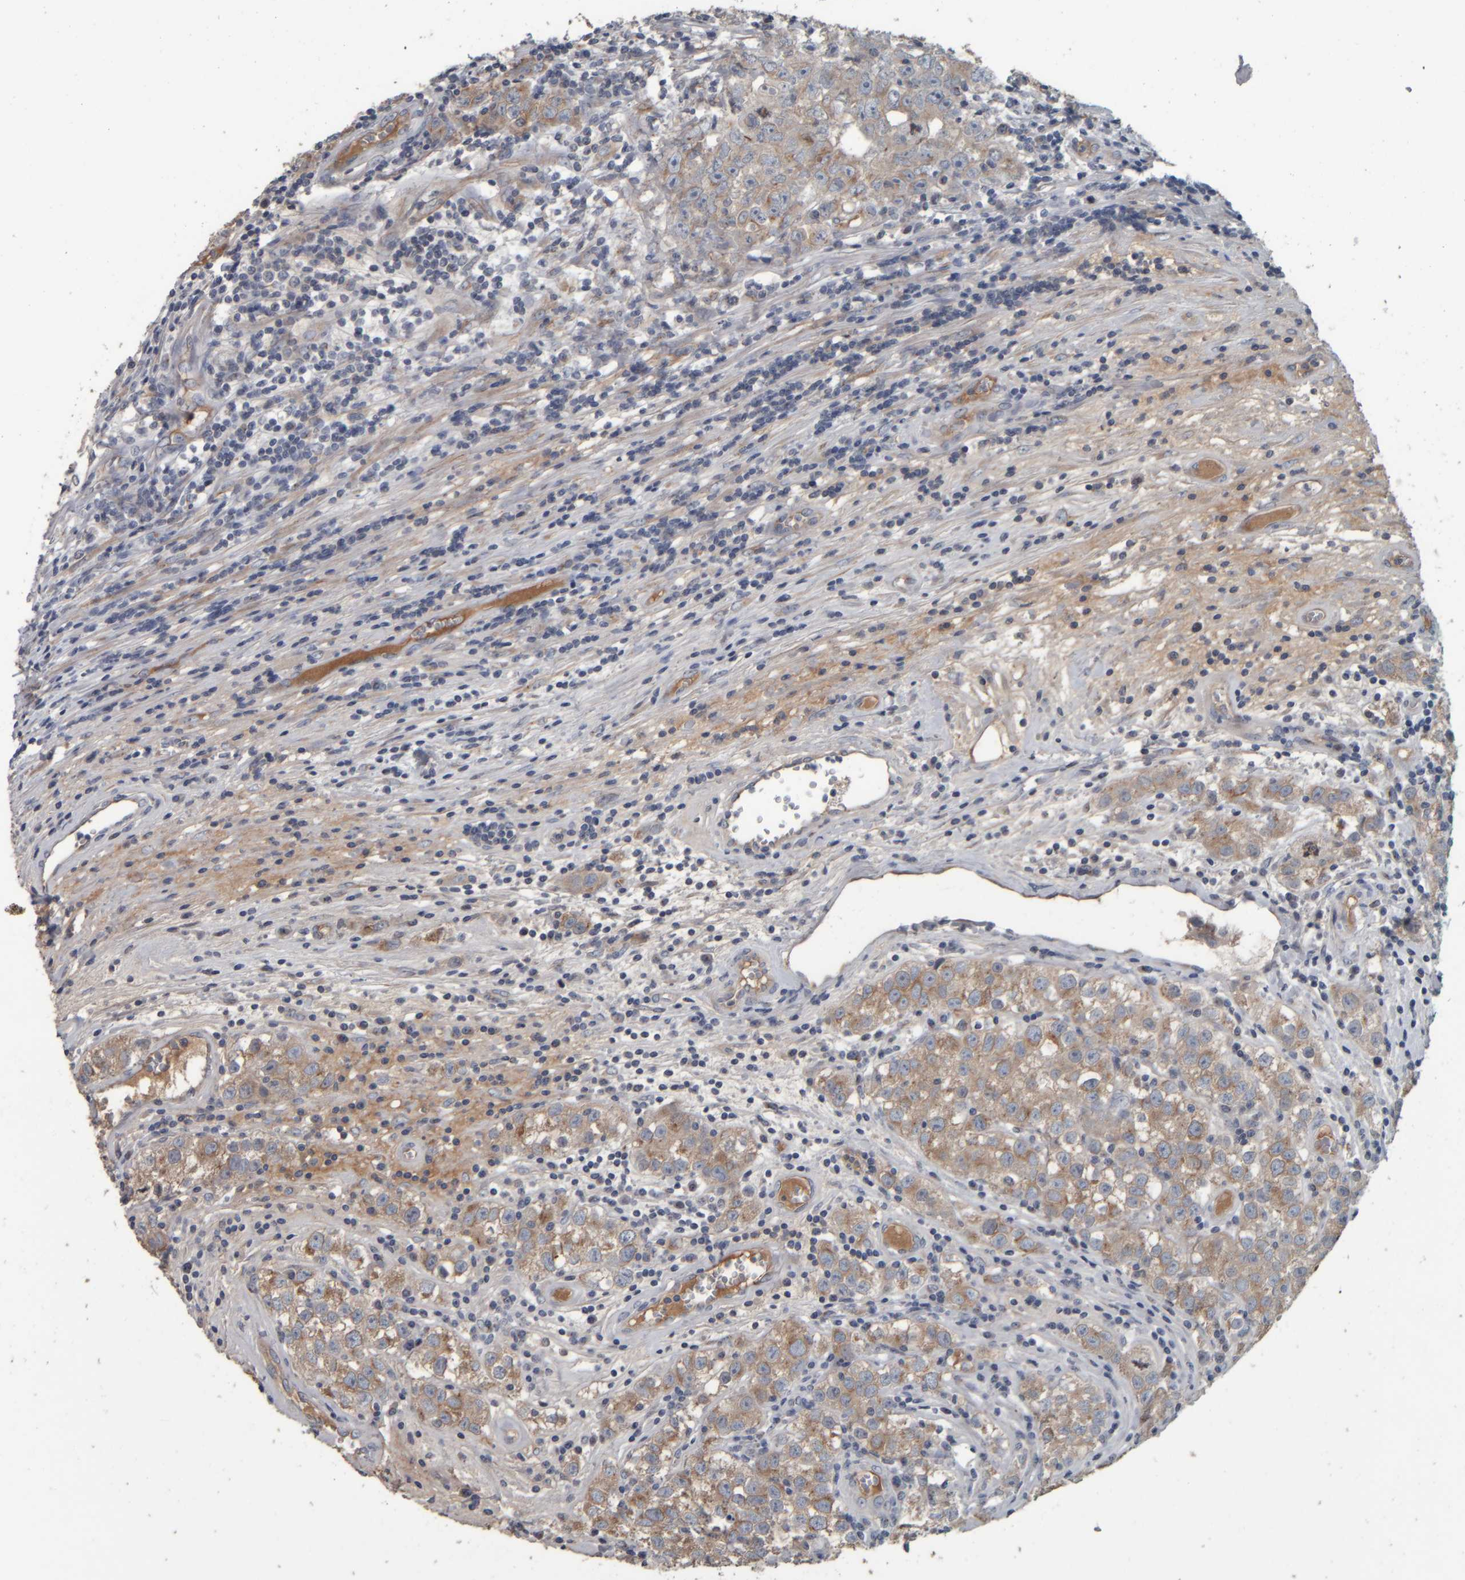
{"staining": {"intensity": "moderate", "quantity": "<25%", "location": "cytoplasmic/membranous"}, "tissue": "testis cancer", "cell_type": "Tumor cells", "image_type": "cancer", "snomed": [{"axis": "morphology", "description": "Seminoma, NOS"}, {"axis": "morphology", "description": "Carcinoma, Embryonal, NOS"}, {"axis": "topography", "description": "Testis"}], "caption": "Protein staining of testis cancer (embryonal carcinoma) tissue reveals moderate cytoplasmic/membranous expression in about <25% of tumor cells.", "gene": "CAVIN4", "patient": {"sex": "male", "age": 43}}